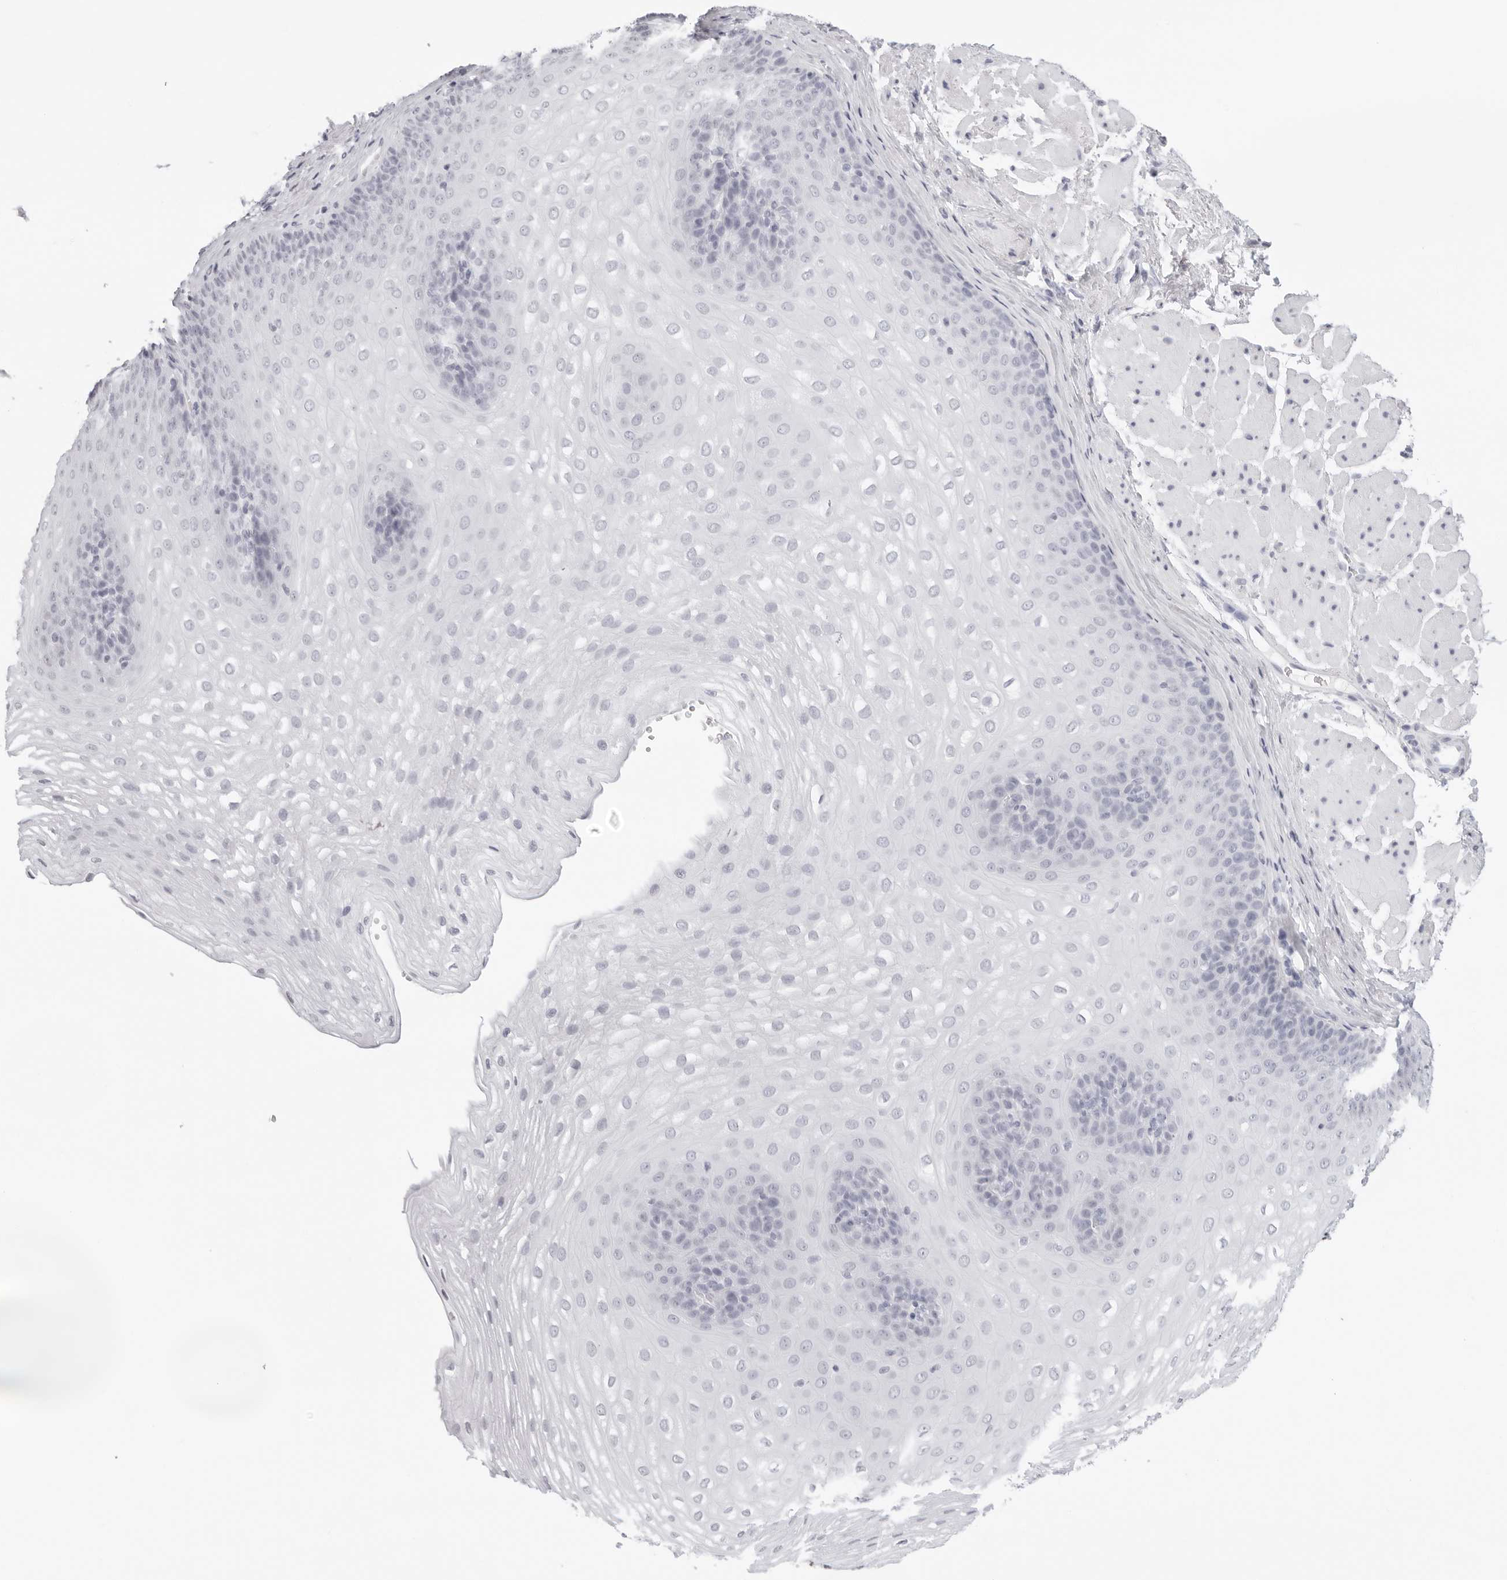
{"staining": {"intensity": "negative", "quantity": "none", "location": "none"}, "tissue": "esophagus", "cell_type": "Squamous epithelial cells", "image_type": "normal", "snomed": [{"axis": "morphology", "description": "Normal tissue, NOS"}, {"axis": "topography", "description": "Esophagus"}], "caption": "A high-resolution image shows IHC staining of benign esophagus, which displays no significant expression in squamous epithelial cells.", "gene": "AGMAT", "patient": {"sex": "female", "age": 66}}